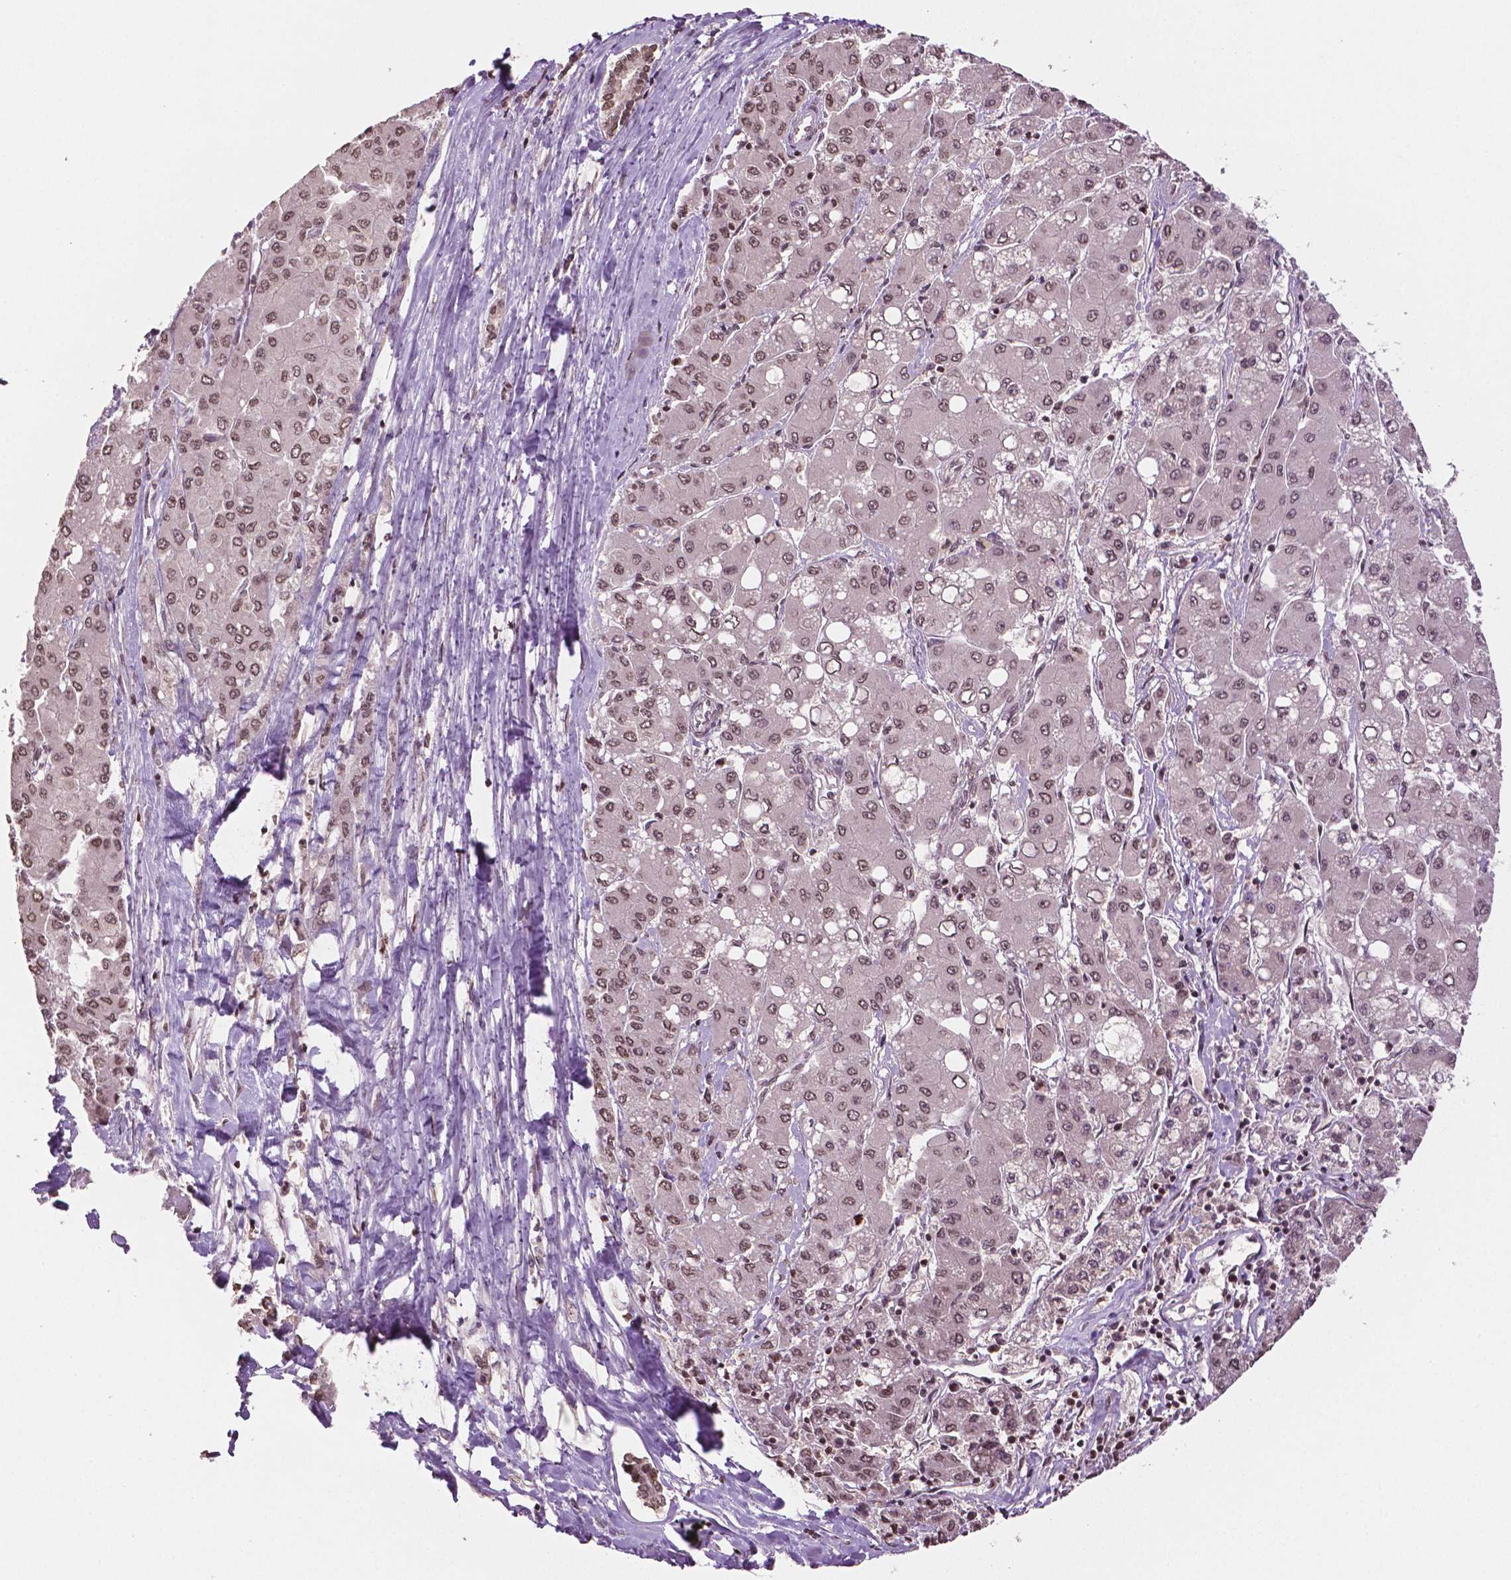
{"staining": {"intensity": "moderate", "quantity": ">75%", "location": "nuclear"}, "tissue": "liver cancer", "cell_type": "Tumor cells", "image_type": "cancer", "snomed": [{"axis": "morphology", "description": "Carcinoma, Hepatocellular, NOS"}, {"axis": "topography", "description": "Liver"}], "caption": "Human liver cancer (hepatocellular carcinoma) stained with a protein marker displays moderate staining in tumor cells.", "gene": "DEK", "patient": {"sex": "male", "age": 40}}